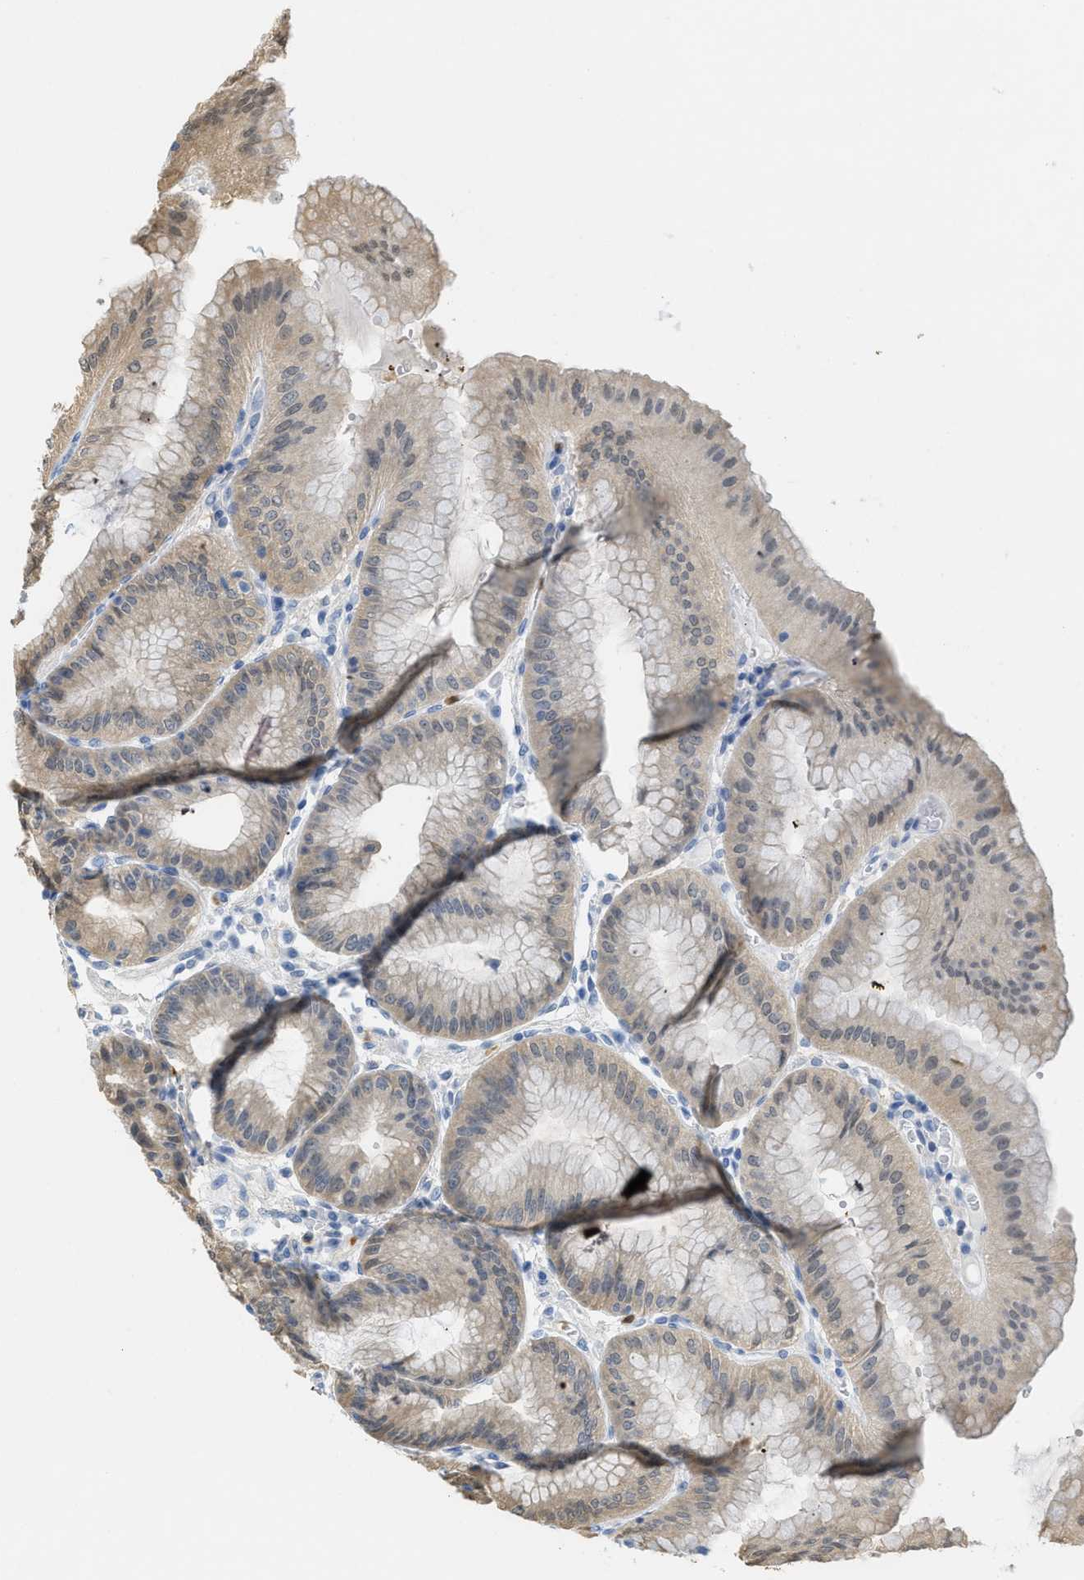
{"staining": {"intensity": "weak", "quantity": ">75%", "location": "cytoplasmic/membranous,nuclear"}, "tissue": "stomach", "cell_type": "Glandular cells", "image_type": "normal", "snomed": [{"axis": "morphology", "description": "Normal tissue, NOS"}, {"axis": "topography", "description": "Stomach, lower"}], "caption": "Immunohistochemical staining of benign stomach demonstrates weak cytoplasmic/membranous,nuclear protein staining in about >75% of glandular cells. (DAB = brown stain, brightfield microscopy at high magnification).", "gene": "SERPINB1", "patient": {"sex": "male", "age": 71}}